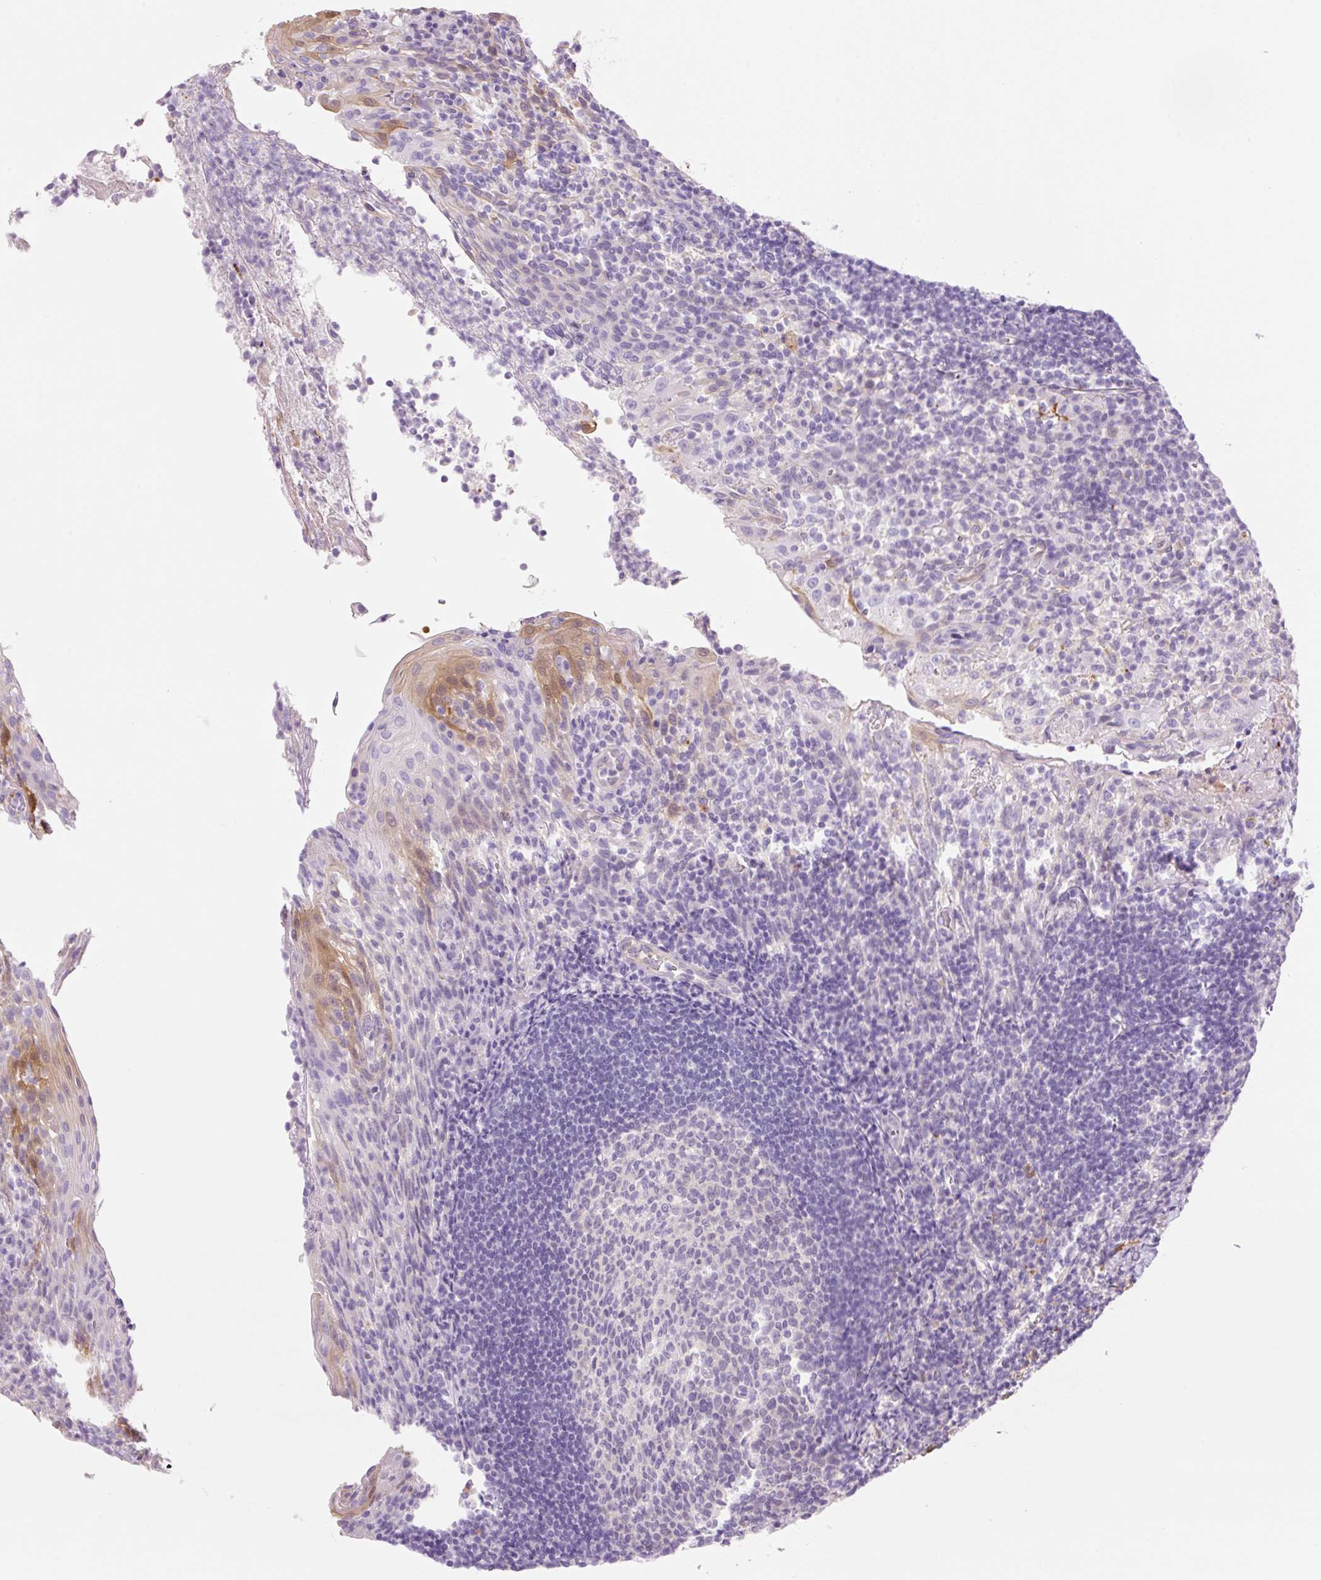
{"staining": {"intensity": "negative", "quantity": "none", "location": "none"}, "tissue": "tonsil", "cell_type": "Germinal center cells", "image_type": "normal", "snomed": [{"axis": "morphology", "description": "Normal tissue, NOS"}, {"axis": "topography", "description": "Tonsil"}], "caption": "There is no significant expression in germinal center cells of tonsil. The staining is performed using DAB brown chromogen with nuclei counter-stained in using hematoxylin.", "gene": "FABP5", "patient": {"sex": "female", "age": 10}}